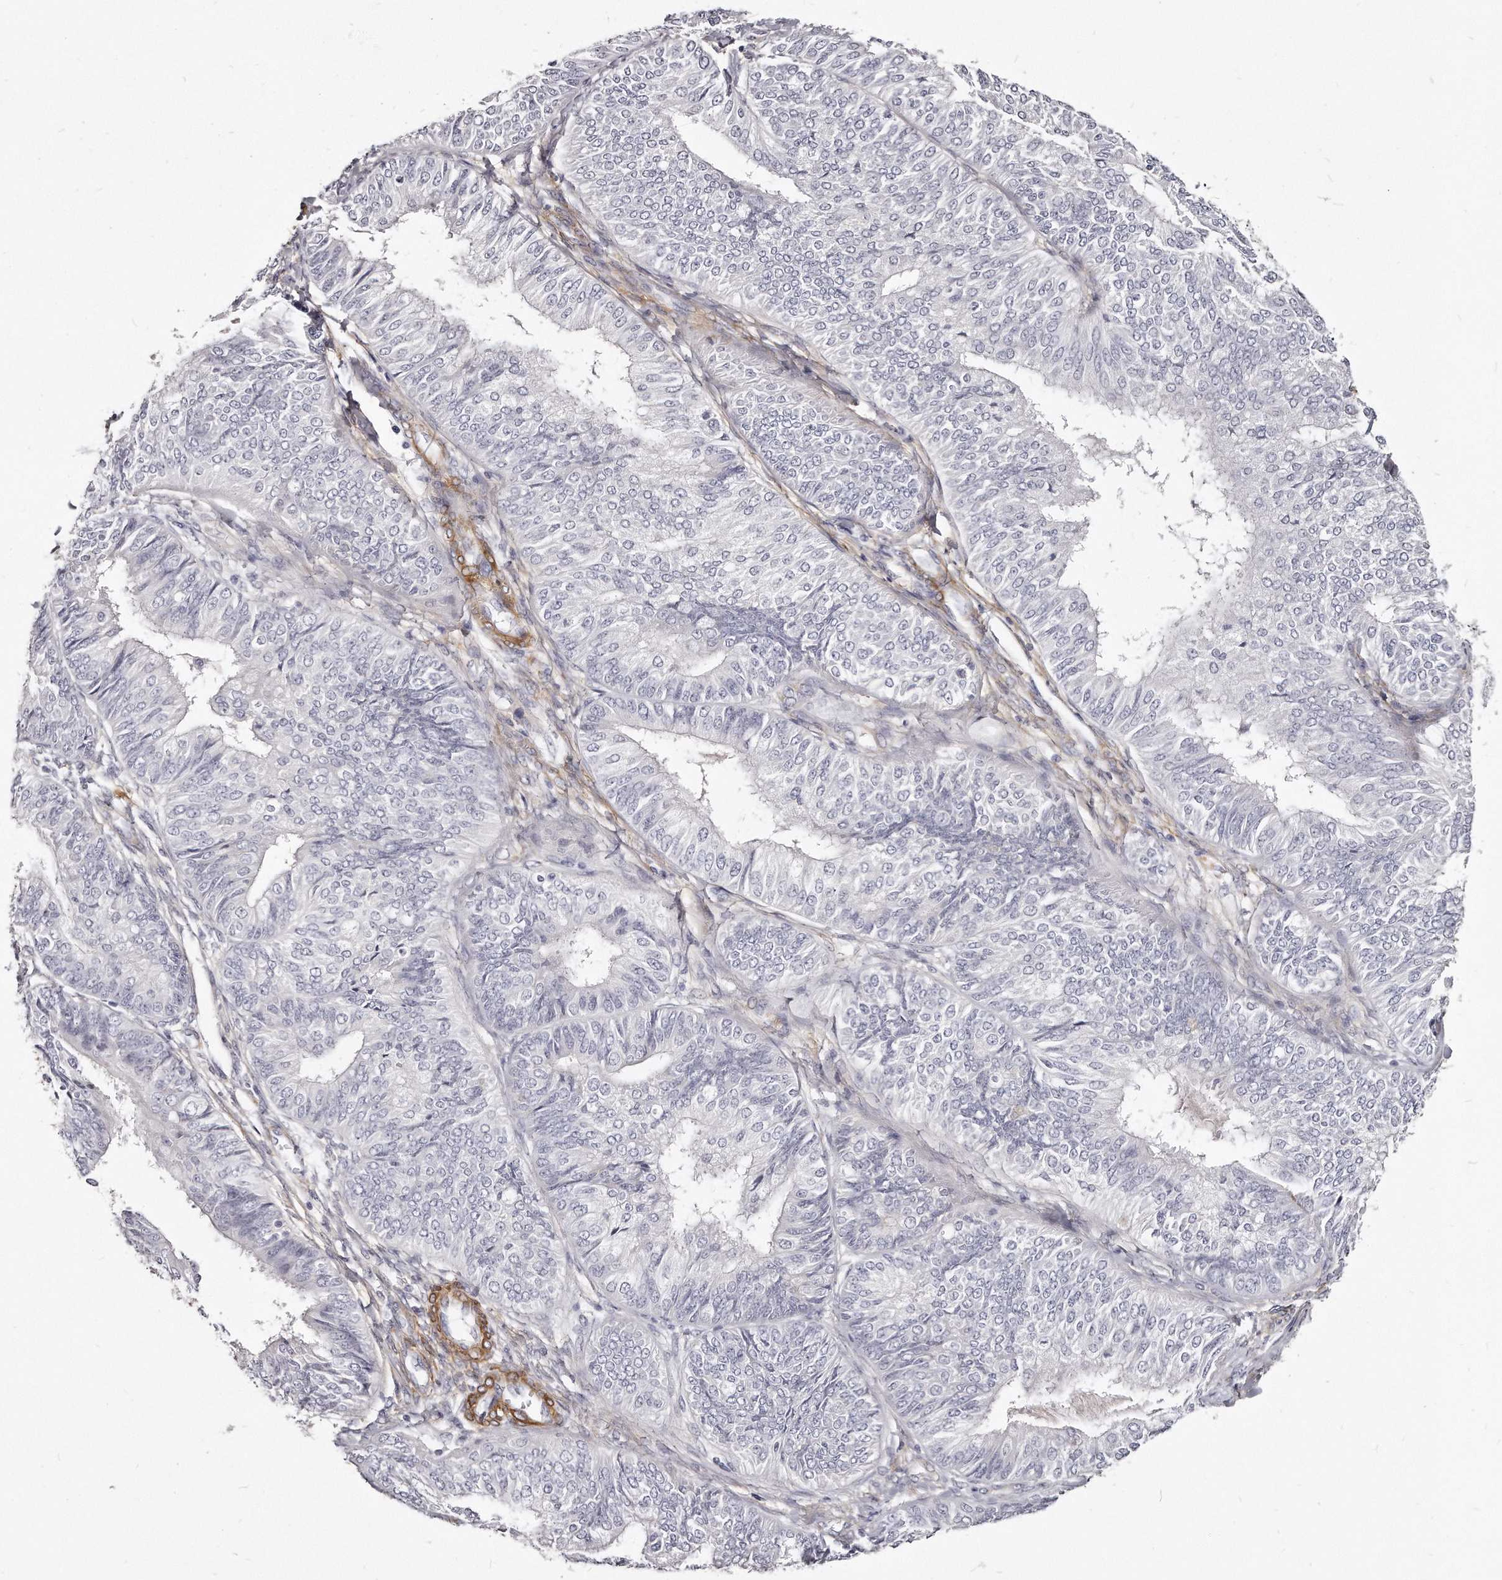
{"staining": {"intensity": "negative", "quantity": "none", "location": "none"}, "tissue": "endometrial cancer", "cell_type": "Tumor cells", "image_type": "cancer", "snomed": [{"axis": "morphology", "description": "Adenocarcinoma, NOS"}, {"axis": "topography", "description": "Endometrium"}], "caption": "DAB immunohistochemical staining of human endometrial cancer (adenocarcinoma) displays no significant staining in tumor cells.", "gene": "LMOD1", "patient": {"sex": "female", "age": 58}}